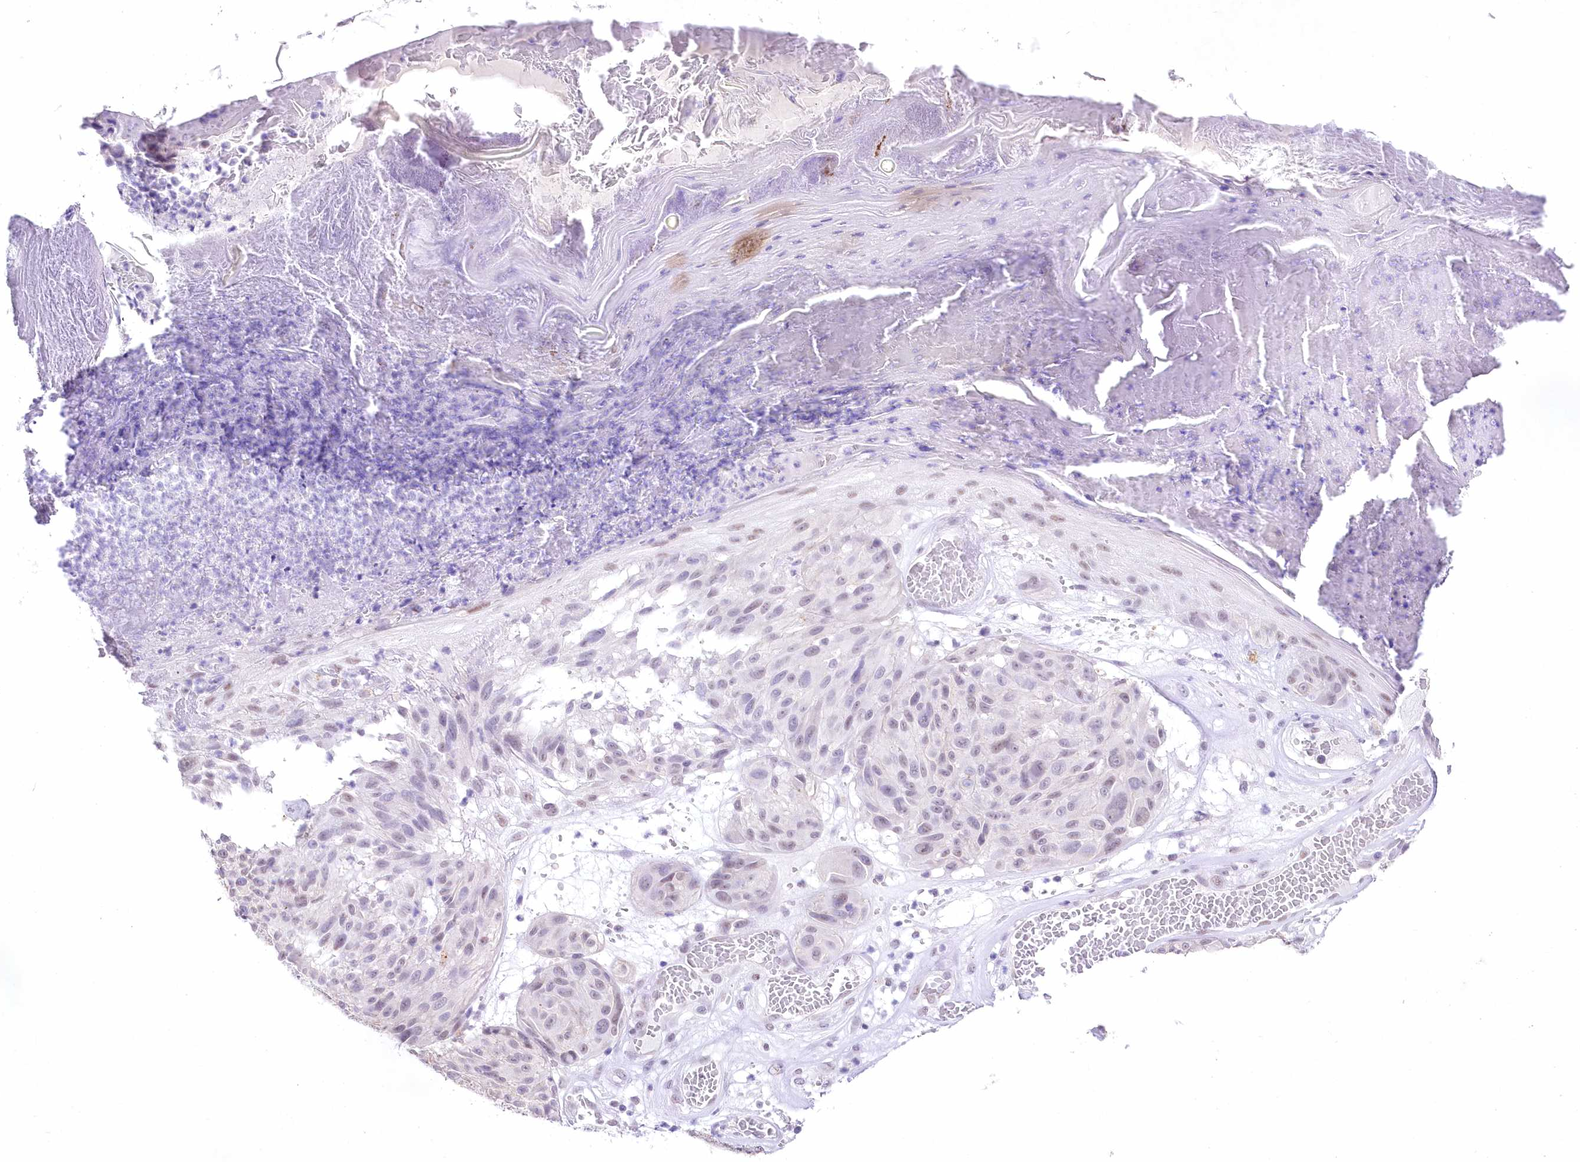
{"staining": {"intensity": "negative", "quantity": "none", "location": "none"}, "tissue": "melanoma", "cell_type": "Tumor cells", "image_type": "cancer", "snomed": [{"axis": "morphology", "description": "Malignant melanoma, NOS"}, {"axis": "topography", "description": "Skin"}], "caption": "Immunohistochemistry (IHC) of melanoma demonstrates no positivity in tumor cells.", "gene": "RBM27", "patient": {"sex": "male", "age": 83}}